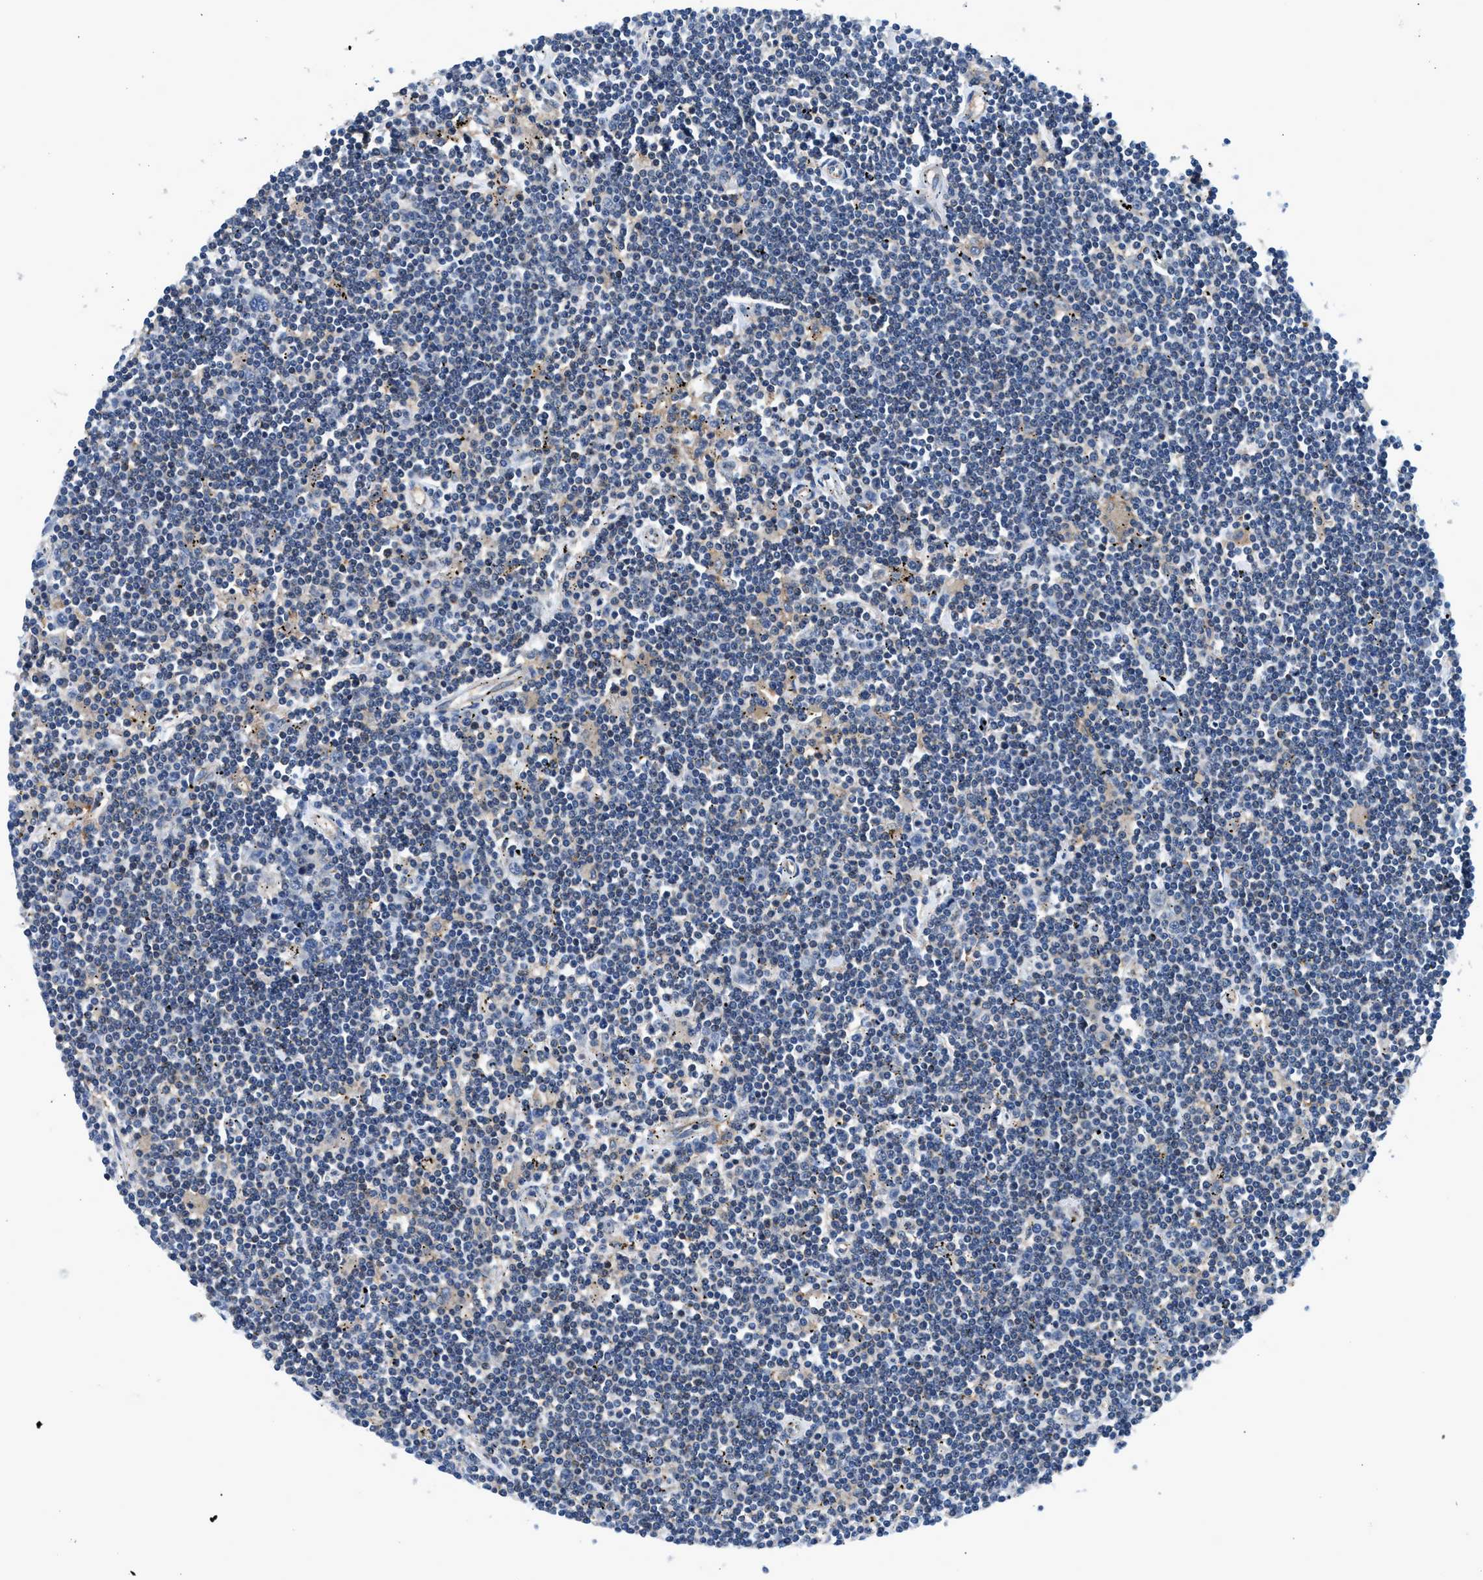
{"staining": {"intensity": "negative", "quantity": "none", "location": "none"}, "tissue": "lymphoma", "cell_type": "Tumor cells", "image_type": "cancer", "snomed": [{"axis": "morphology", "description": "Malignant lymphoma, non-Hodgkin's type, Low grade"}, {"axis": "topography", "description": "Spleen"}], "caption": "A micrograph of lymphoma stained for a protein shows no brown staining in tumor cells. (Brightfield microscopy of DAB immunohistochemistry at high magnification).", "gene": "LPIN2", "patient": {"sex": "male", "age": 76}}